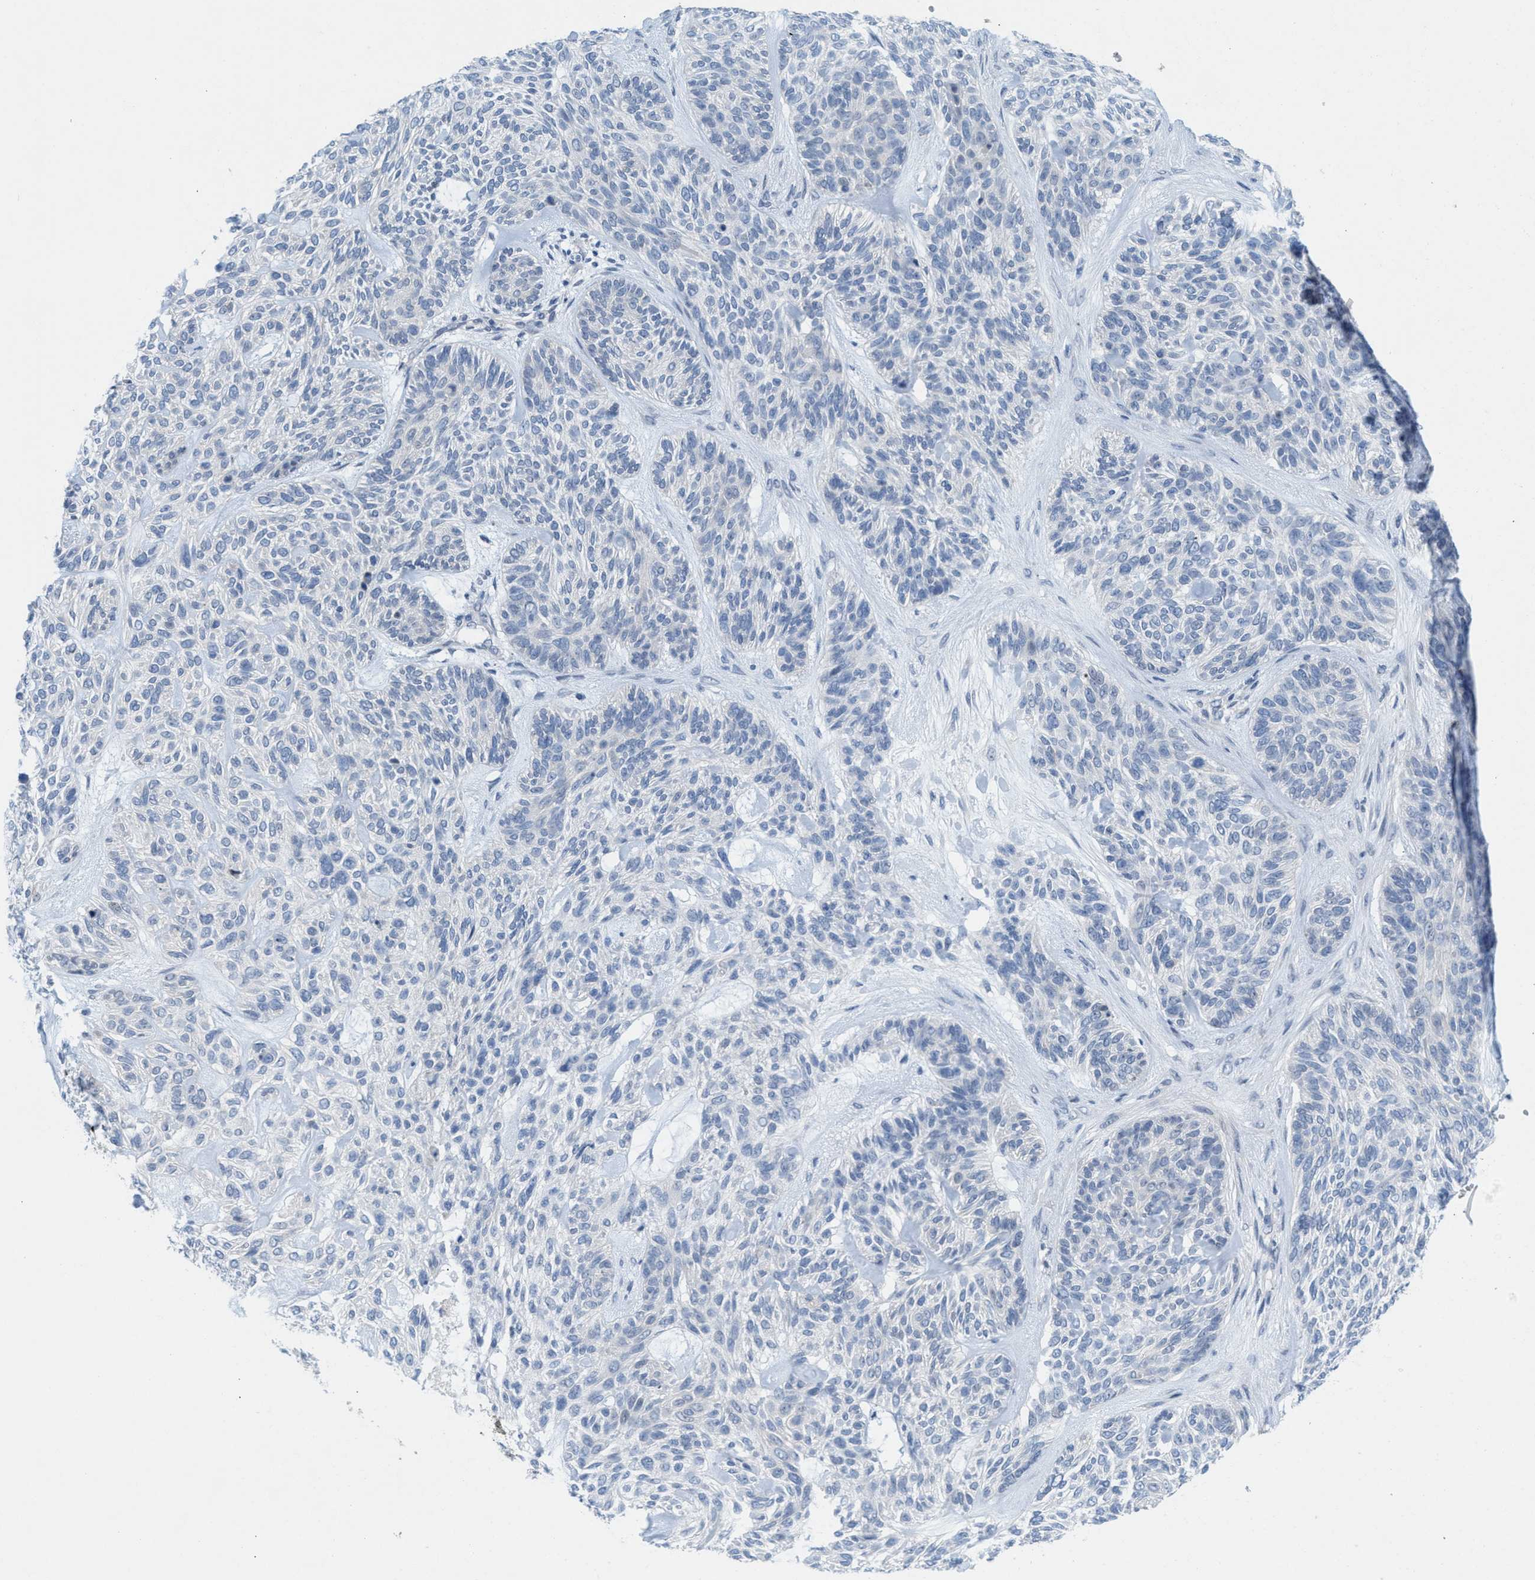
{"staining": {"intensity": "negative", "quantity": "none", "location": "none"}, "tissue": "skin cancer", "cell_type": "Tumor cells", "image_type": "cancer", "snomed": [{"axis": "morphology", "description": "Basal cell carcinoma"}, {"axis": "topography", "description": "Skin"}], "caption": "High magnification brightfield microscopy of skin cancer (basal cell carcinoma) stained with DAB (brown) and counterstained with hematoxylin (blue): tumor cells show no significant expression.", "gene": "WIPI2", "patient": {"sex": "male", "age": 55}}